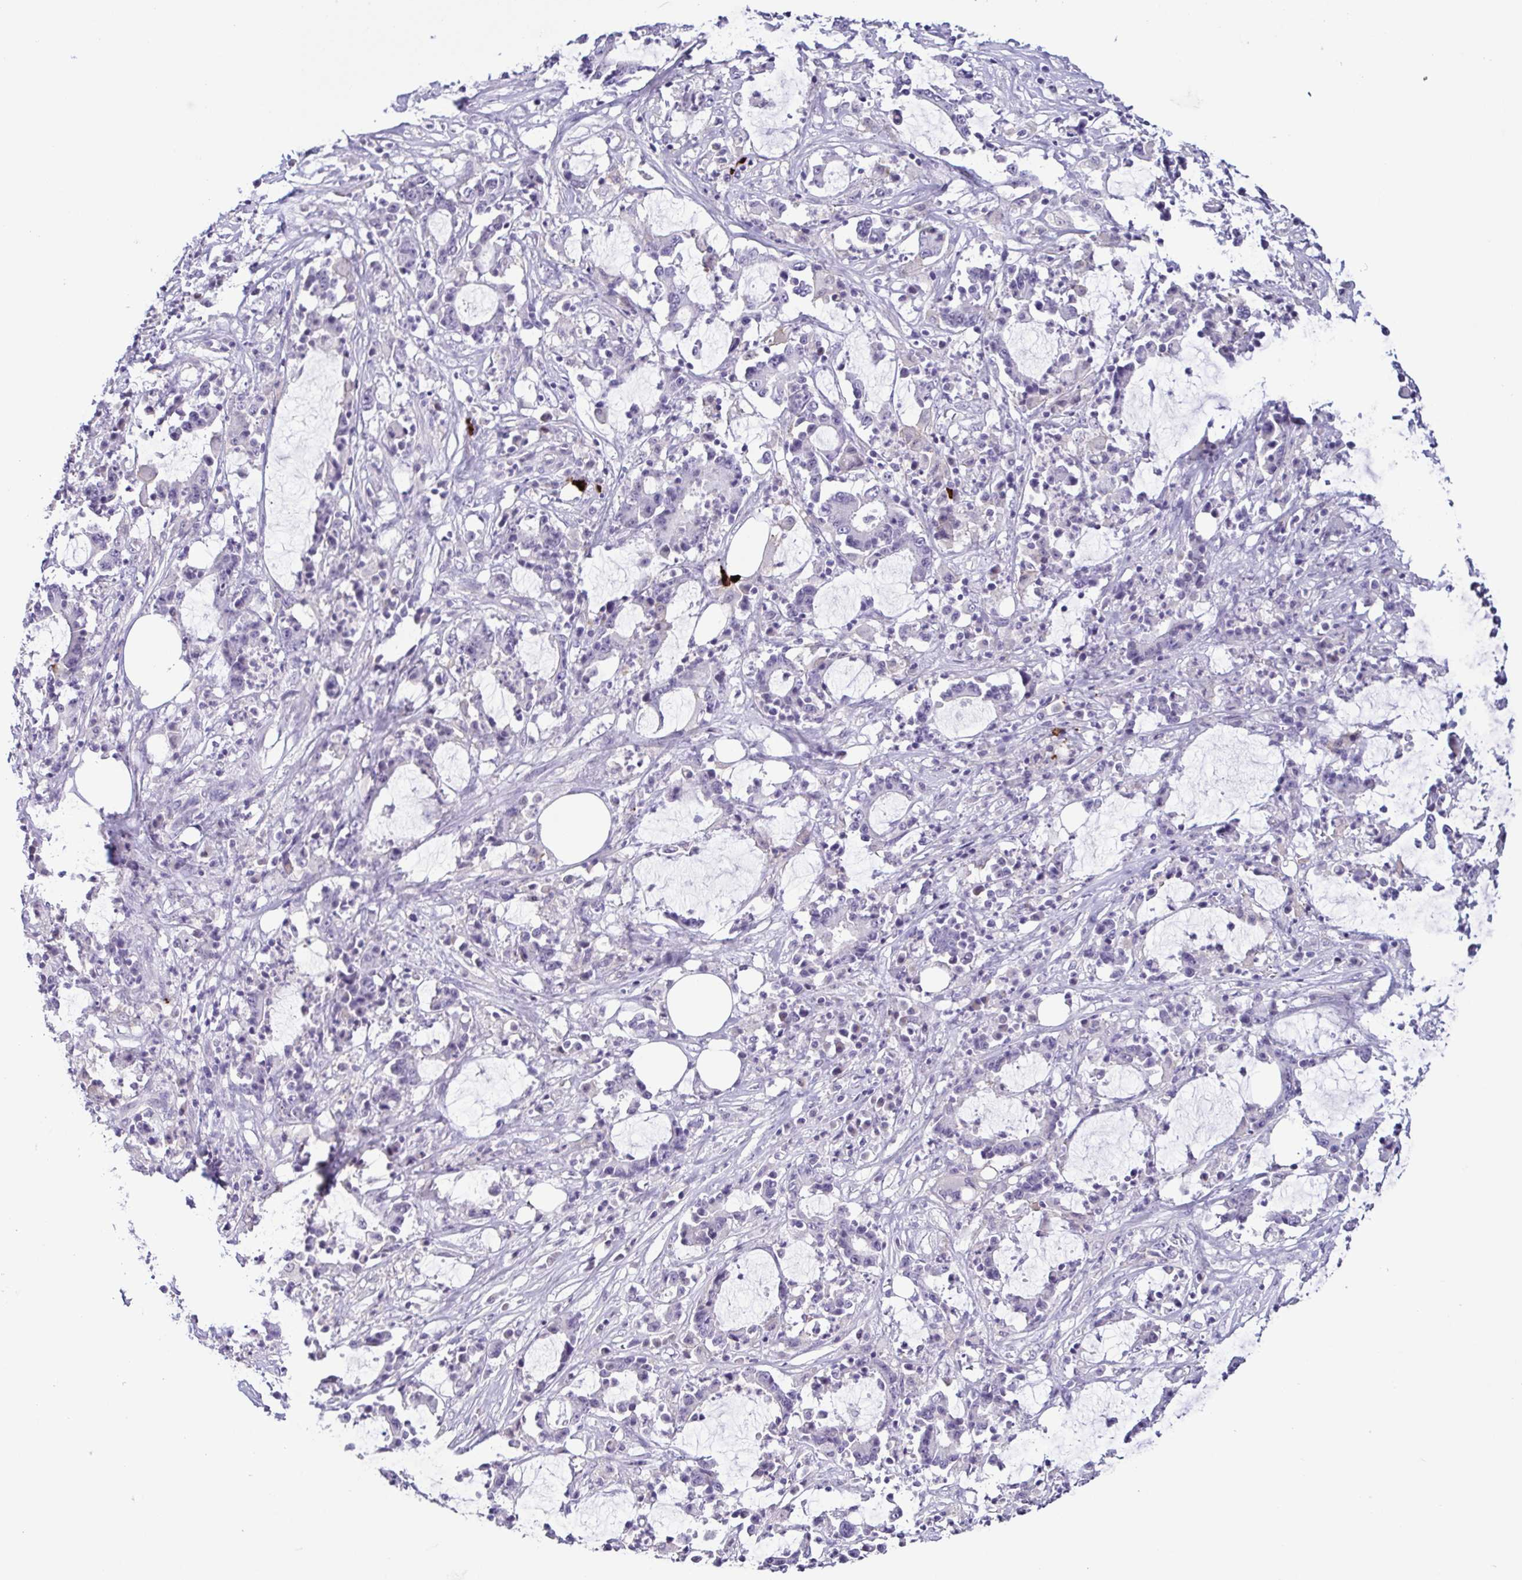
{"staining": {"intensity": "negative", "quantity": "none", "location": "none"}, "tissue": "stomach cancer", "cell_type": "Tumor cells", "image_type": "cancer", "snomed": [{"axis": "morphology", "description": "Adenocarcinoma, NOS"}, {"axis": "topography", "description": "Stomach, upper"}], "caption": "DAB immunohistochemical staining of stomach cancer demonstrates no significant staining in tumor cells.", "gene": "TERT", "patient": {"sex": "male", "age": 68}}